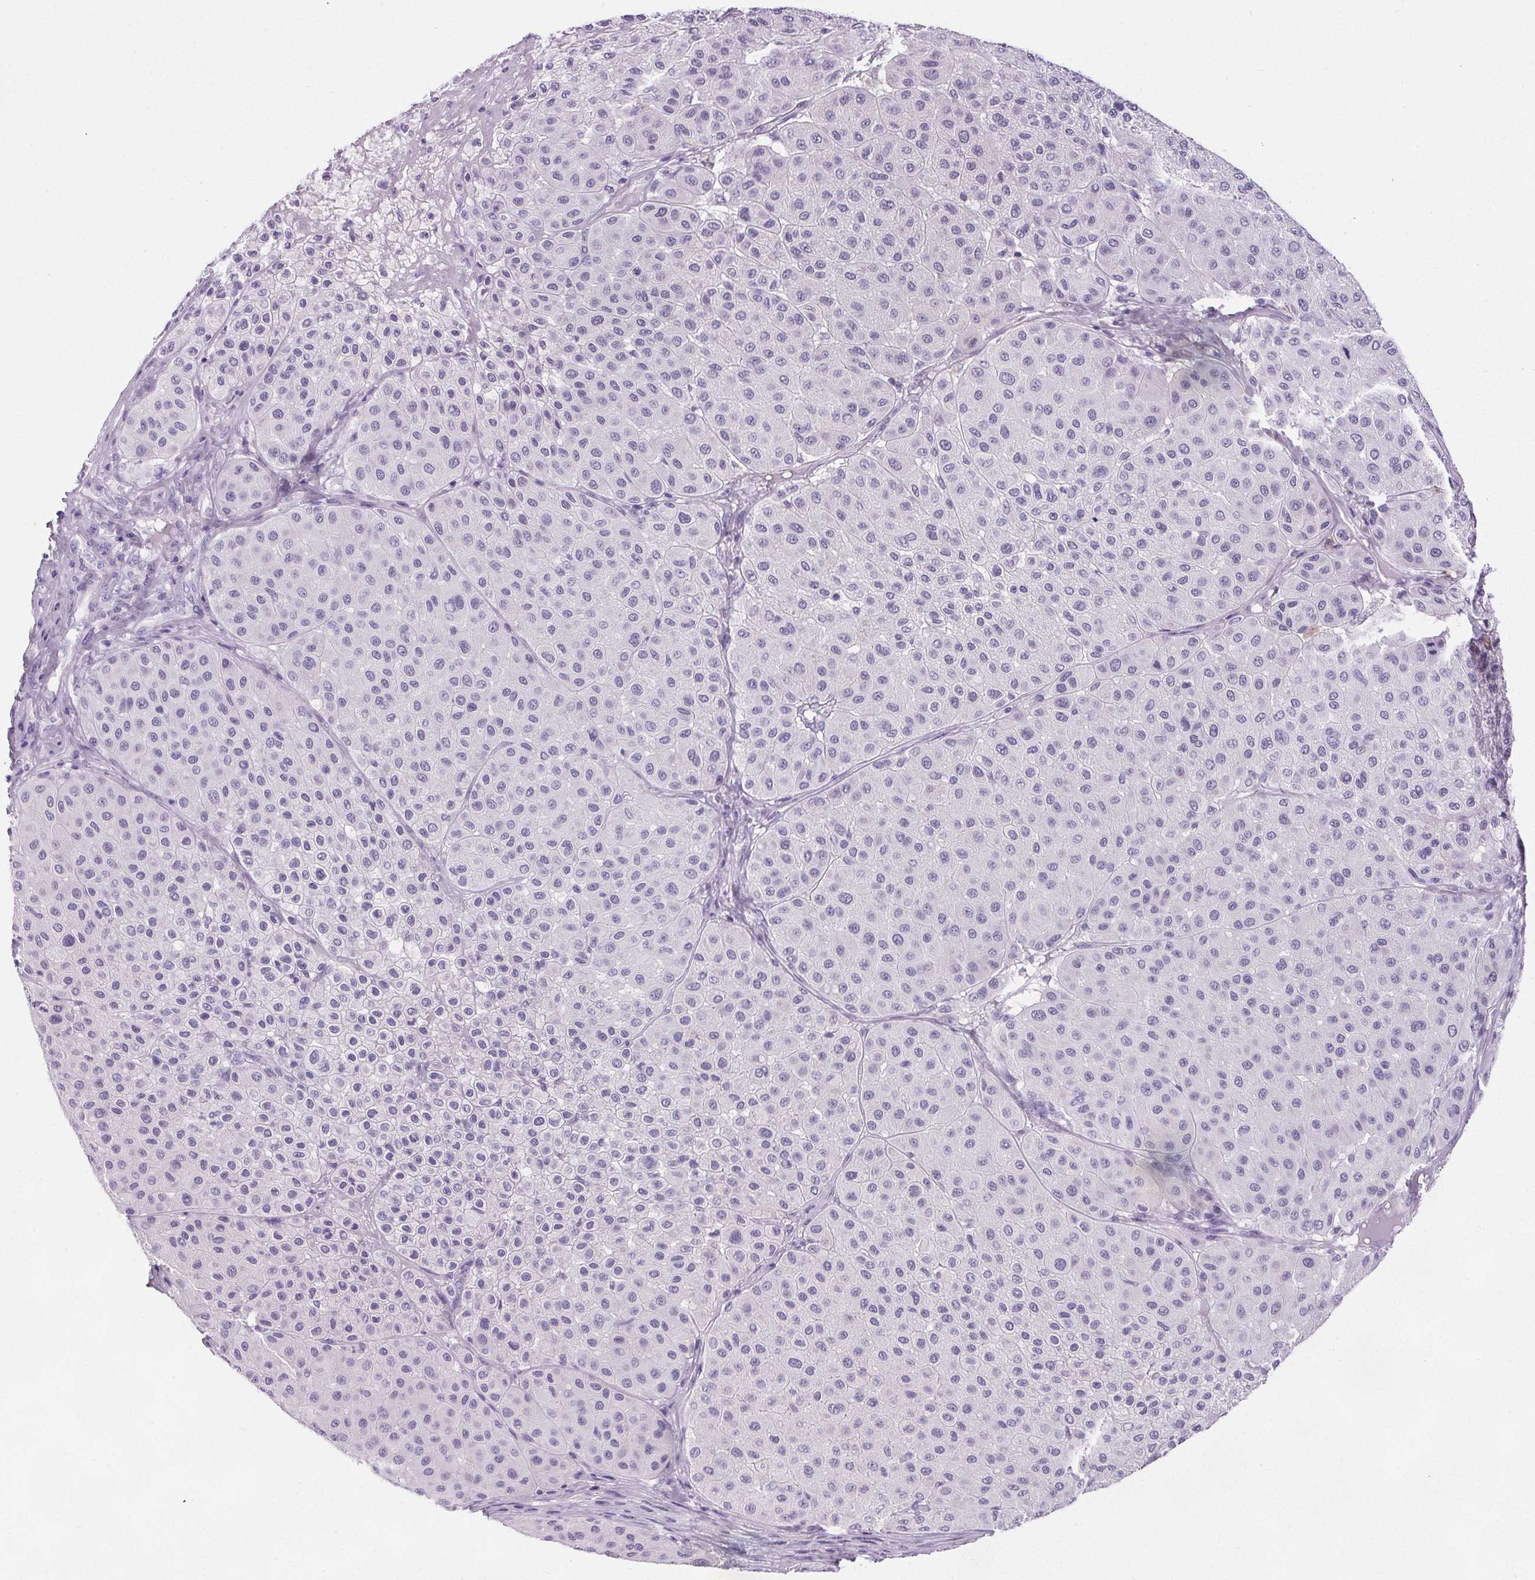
{"staining": {"intensity": "negative", "quantity": "none", "location": "none"}, "tissue": "melanoma", "cell_type": "Tumor cells", "image_type": "cancer", "snomed": [{"axis": "morphology", "description": "Malignant melanoma, Metastatic site"}, {"axis": "topography", "description": "Smooth muscle"}], "caption": "Immunohistochemistry (IHC) of human melanoma reveals no expression in tumor cells.", "gene": "ELAVL2", "patient": {"sex": "male", "age": 41}}